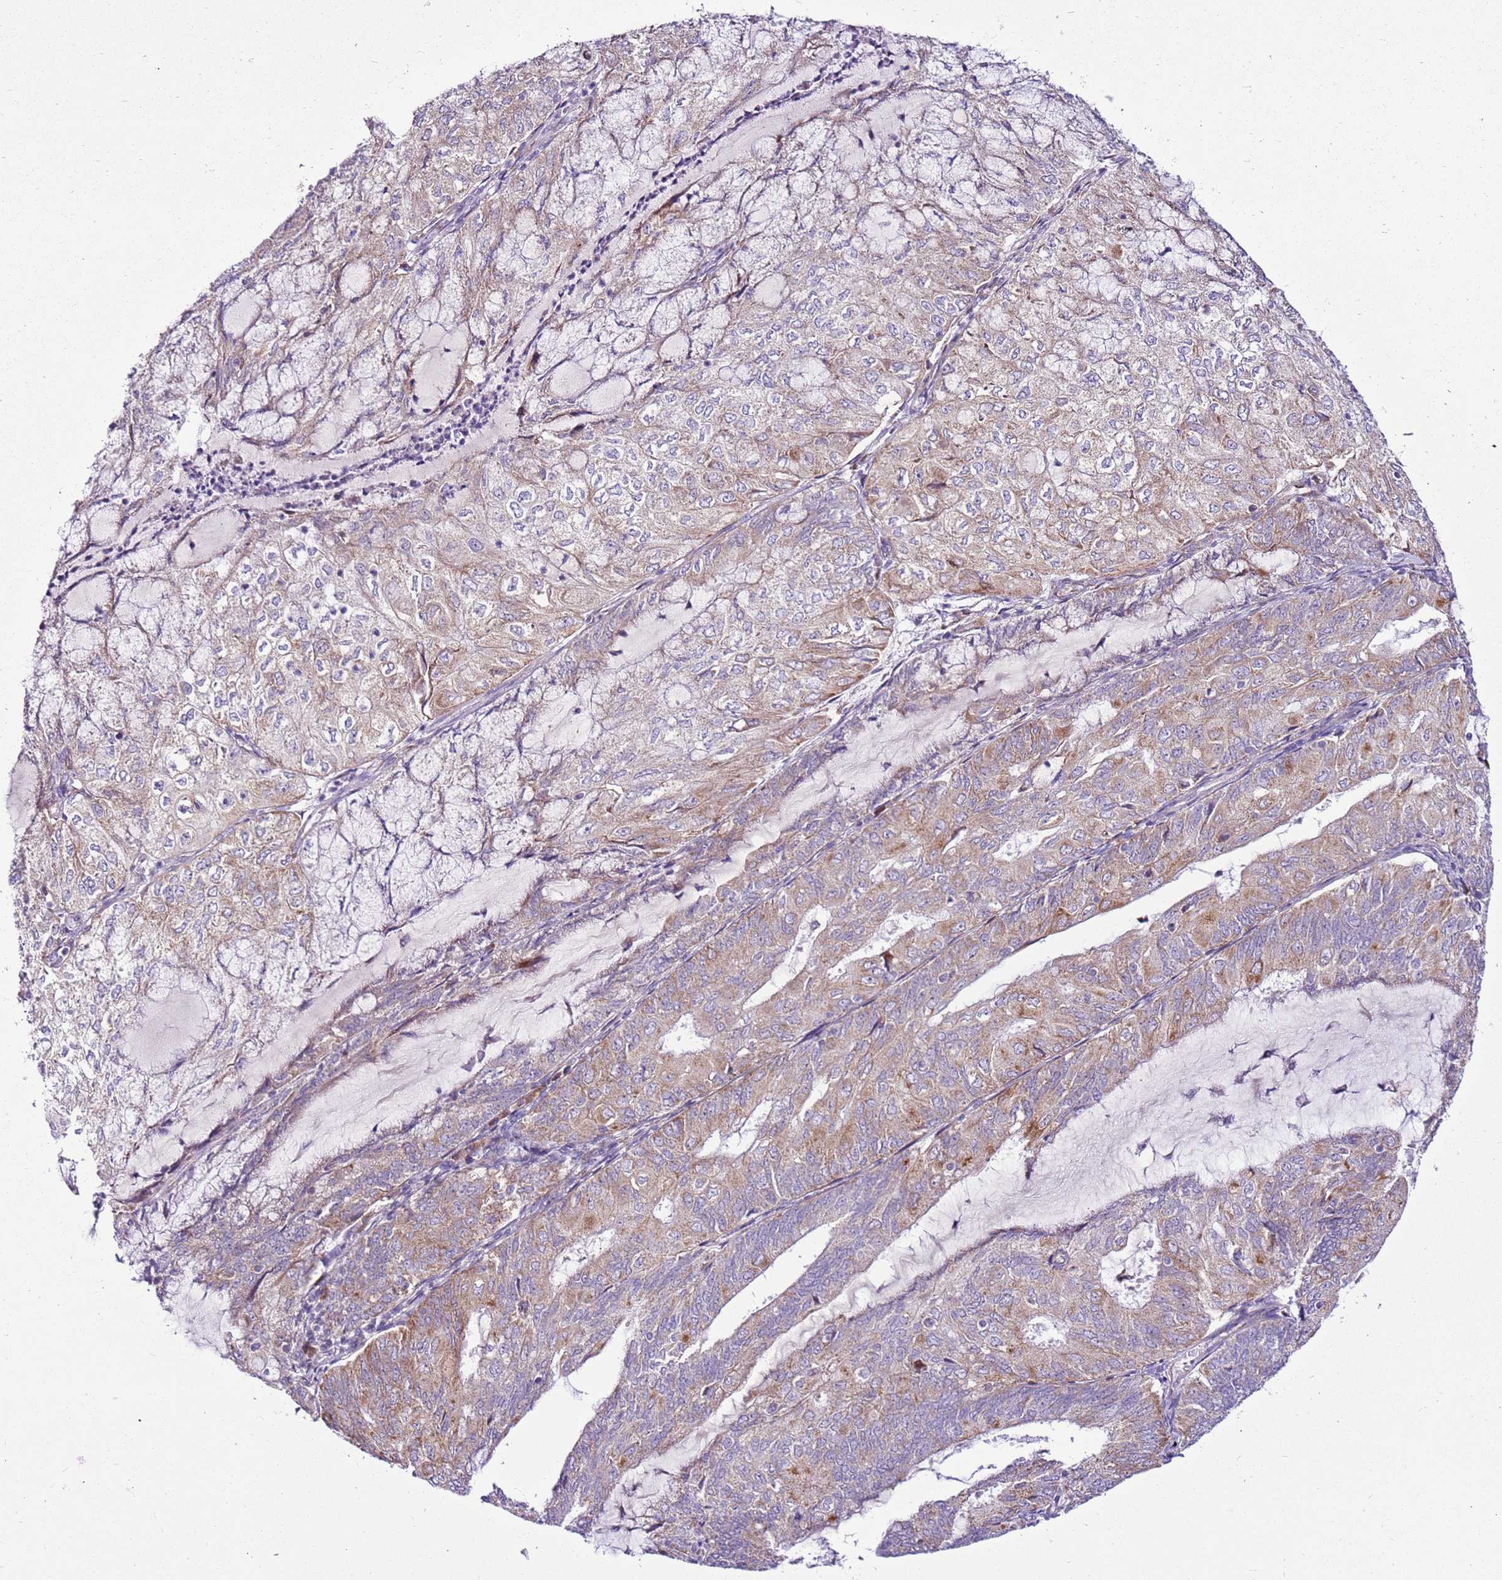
{"staining": {"intensity": "weak", "quantity": "25%-75%", "location": "cytoplasmic/membranous"}, "tissue": "endometrial cancer", "cell_type": "Tumor cells", "image_type": "cancer", "snomed": [{"axis": "morphology", "description": "Adenocarcinoma, NOS"}, {"axis": "topography", "description": "Endometrium"}], "caption": "Endometrial cancer (adenocarcinoma) stained for a protein reveals weak cytoplasmic/membranous positivity in tumor cells.", "gene": "MRPL36", "patient": {"sex": "female", "age": 81}}